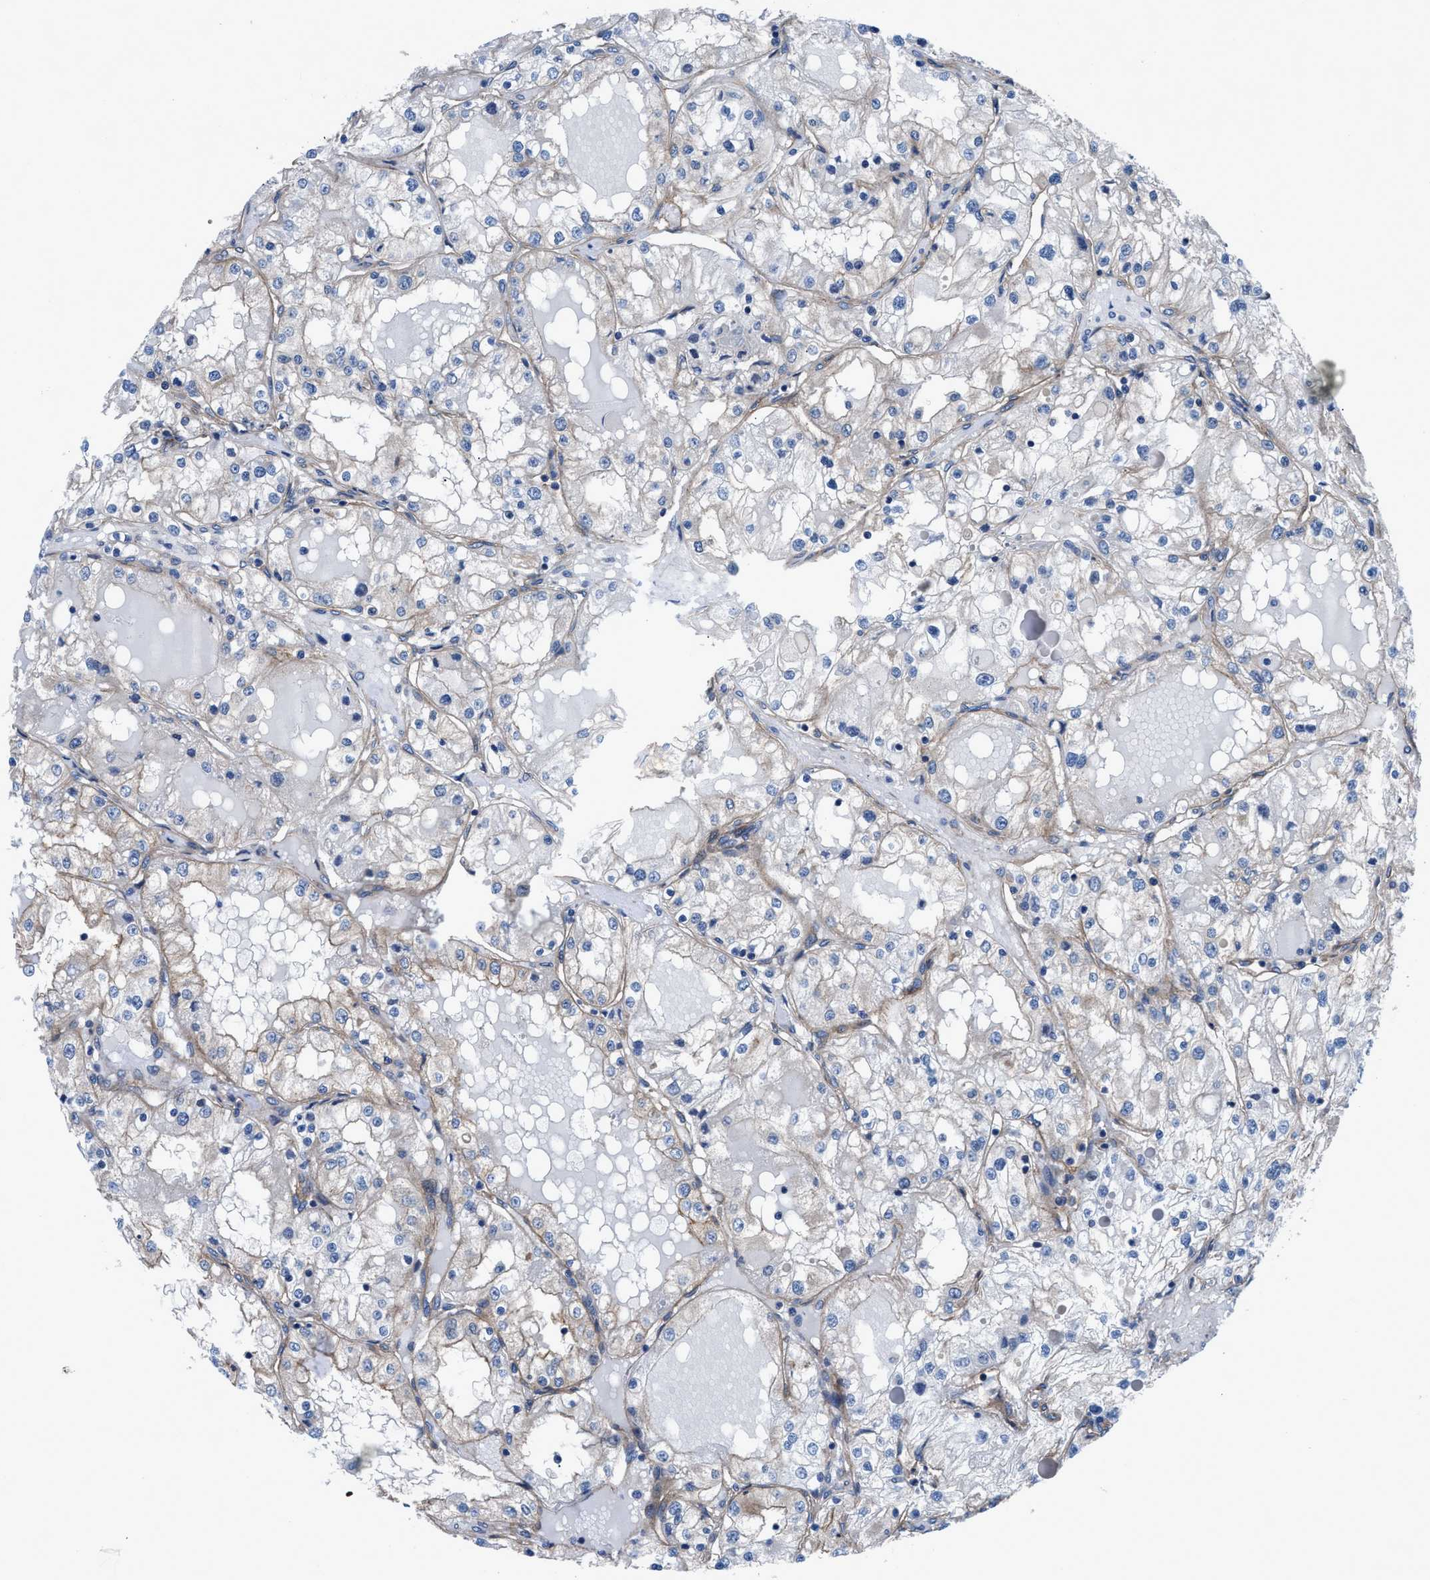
{"staining": {"intensity": "negative", "quantity": "none", "location": "none"}, "tissue": "renal cancer", "cell_type": "Tumor cells", "image_type": "cancer", "snomed": [{"axis": "morphology", "description": "Adenocarcinoma, NOS"}, {"axis": "topography", "description": "Kidney"}], "caption": "There is no significant positivity in tumor cells of renal cancer.", "gene": "TRIP4", "patient": {"sex": "male", "age": 68}}